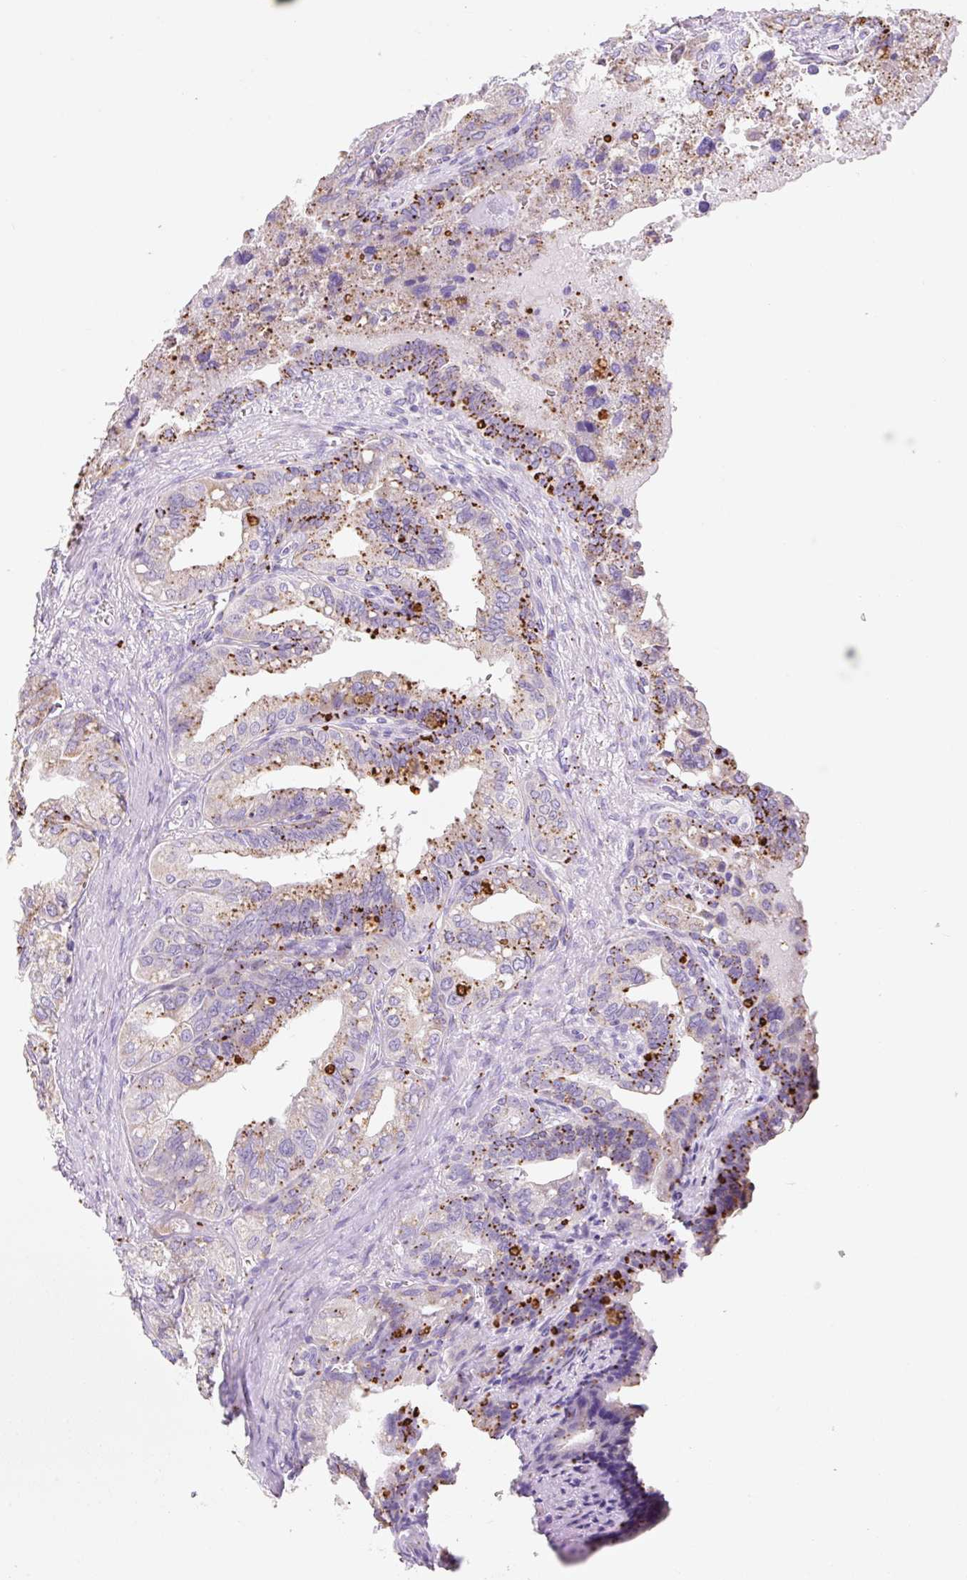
{"staining": {"intensity": "strong", "quantity": "25%-75%", "location": "cytoplasmic/membranous"}, "tissue": "seminal vesicle", "cell_type": "Glandular cells", "image_type": "normal", "snomed": [{"axis": "morphology", "description": "Normal tissue, NOS"}, {"axis": "topography", "description": "Seminal veicle"}], "caption": "Strong cytoplasmic/membranous staining is identified in about 25%-75% of glandular cells in normal seminal vesicle. (brown staining indicates protein expression, while blue staining denotes nuclei).", "gene": "CLEC3A", "patient": {"sex": "male", "age": 67}}